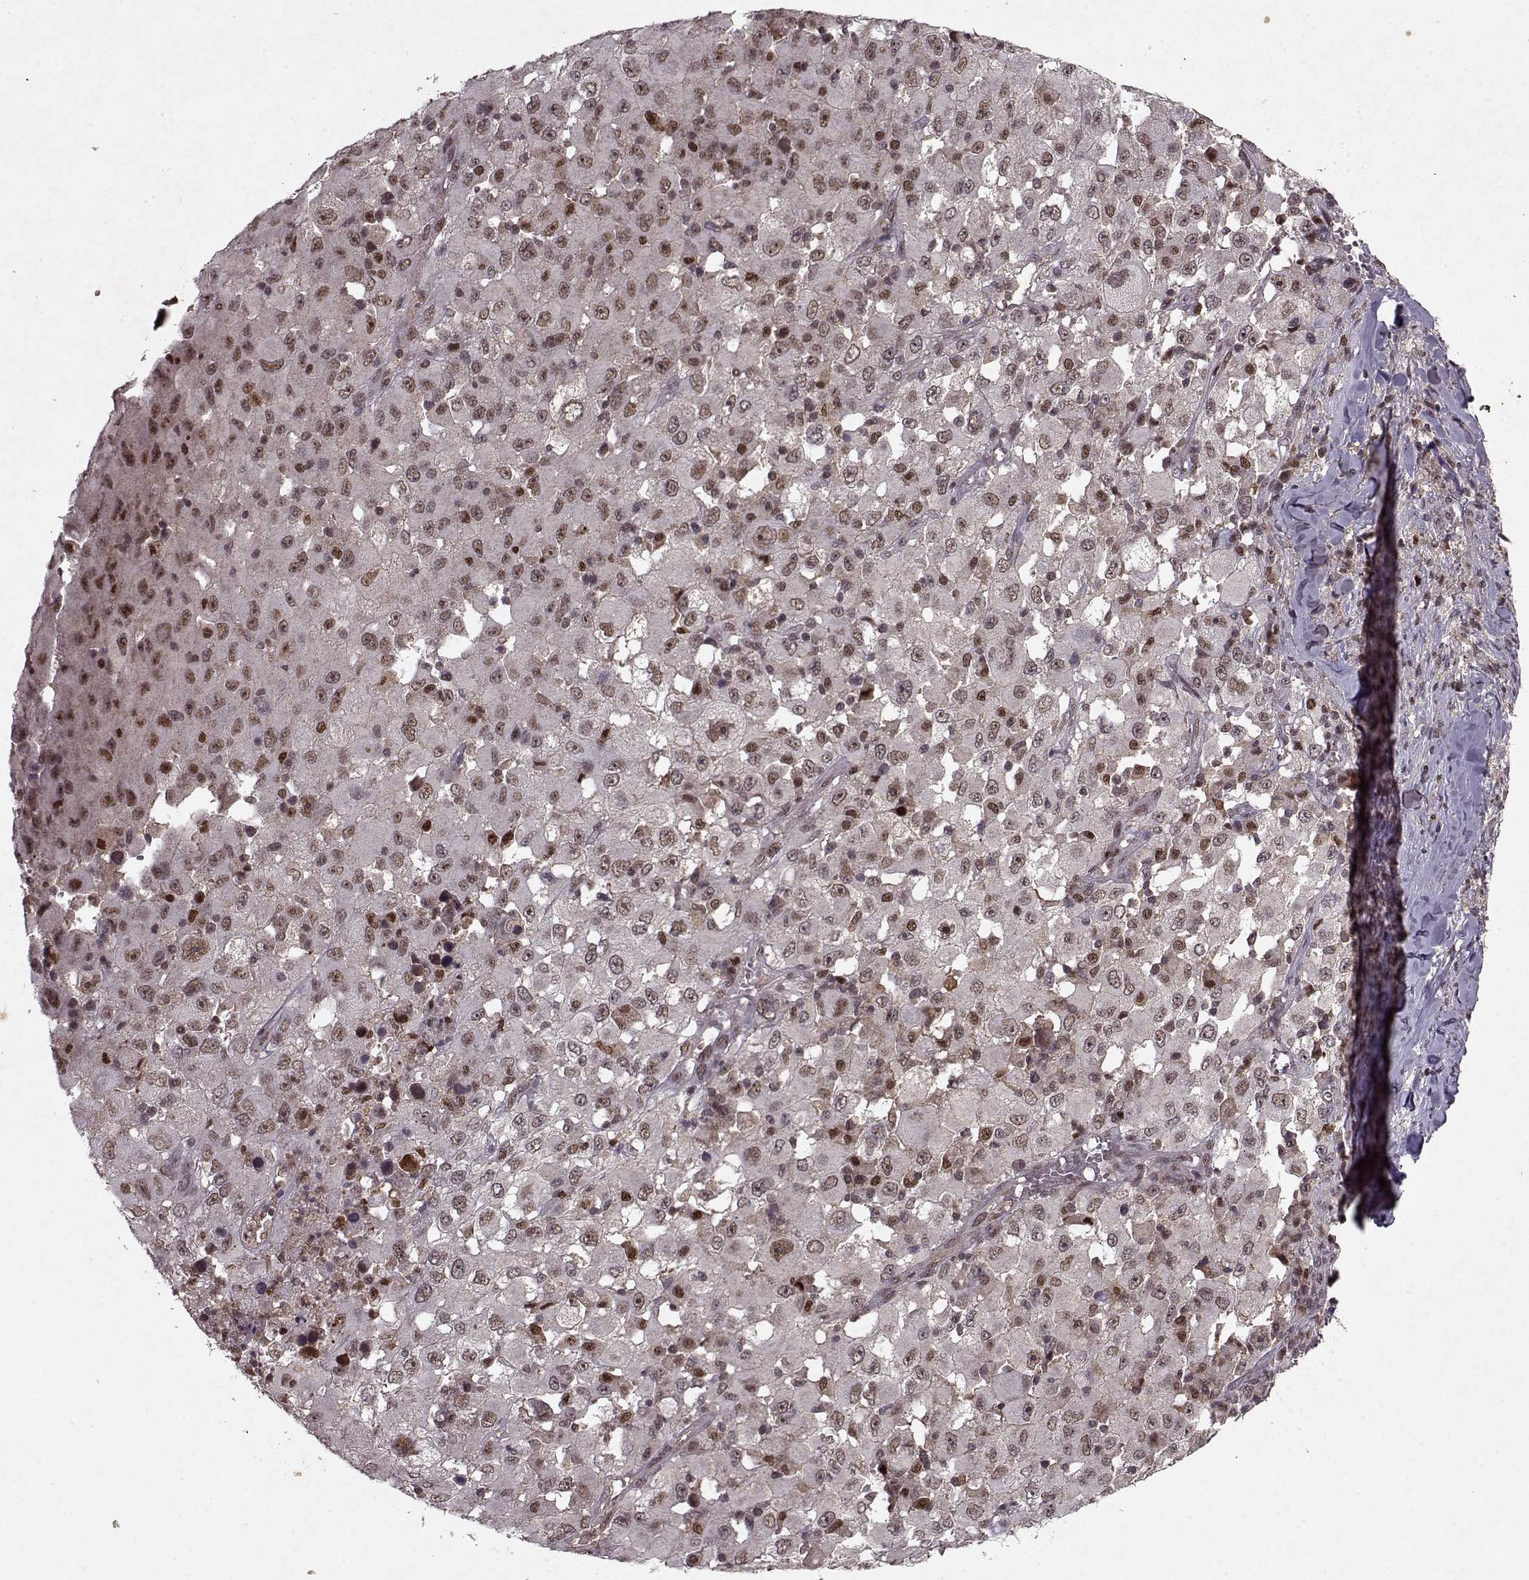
{"staining": {"intensity": "weak", "quantity": ">75%", "location": "nuclear"}, "tissue": "melanoma", "cell_type": "Tumor cells", "image_type": "cancer", "snomed": [{"axis": "morphology", "description": "Malignant melanoma, Metastatic site"}, {"axis": "topography", "description": "Soft tissue"}], "caption": "A low amount of weak nuclear positivity is identified in approximately >75% of tumor cells in melanoma tissue.", "gene": "PSMA7", "patient": {"sex": "male", "age": 50}}